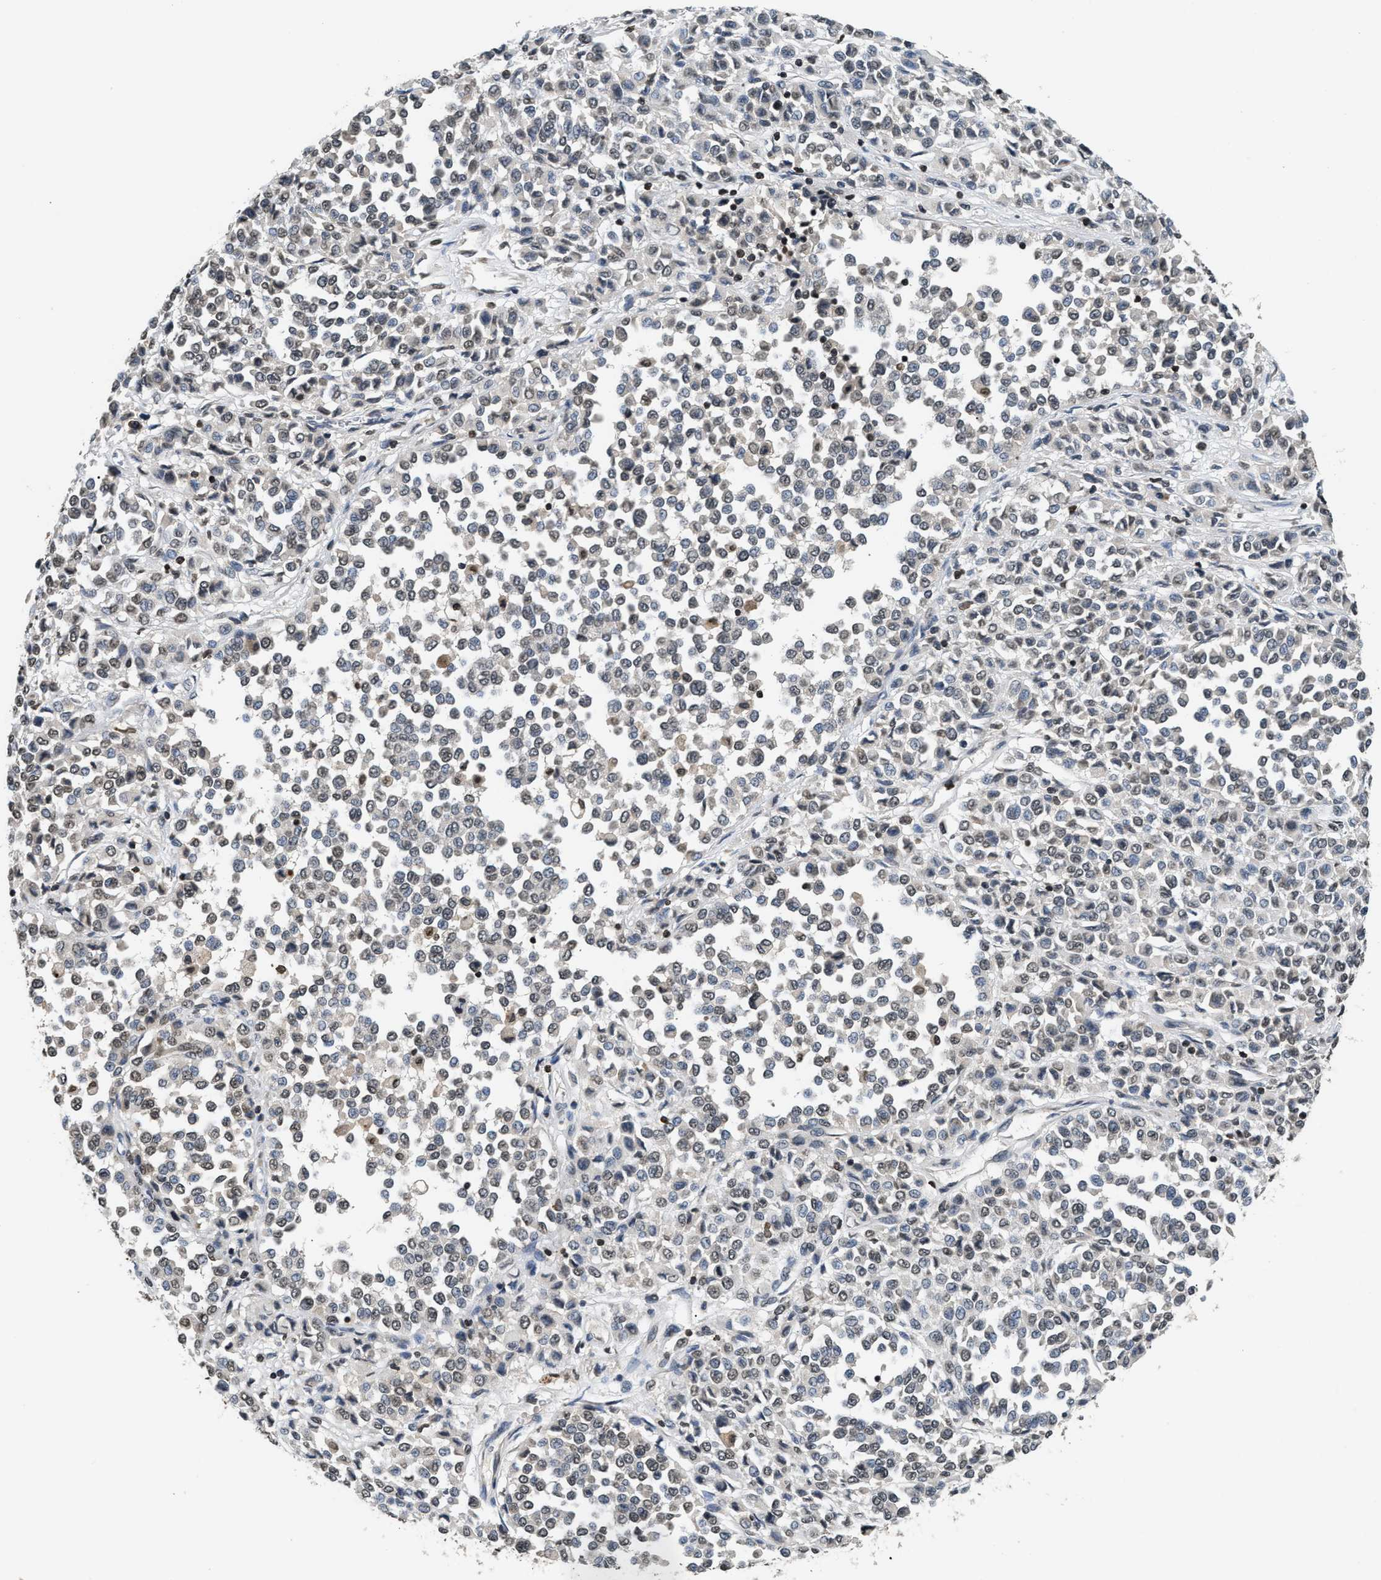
{"staining": {"intensity": "weak", "quantity": "<25%", "location": "nuclear"}, "tissue": "melanoma", "cell_type": "Tumor cells", "image_type": "cancer", "snomed": [{"axis": "morphology", "description": "Malignant melanoma, Metastatic site"}, {"axis": "topography", "description": "Pancreas"}], "caption": "The immunohistochemistry (IHC) photomicrograph has no significant expression in tumor cells of melanoma tissue.", "gene": "DNASE1L3", "patient": {"sex": "female", "age": 30}}